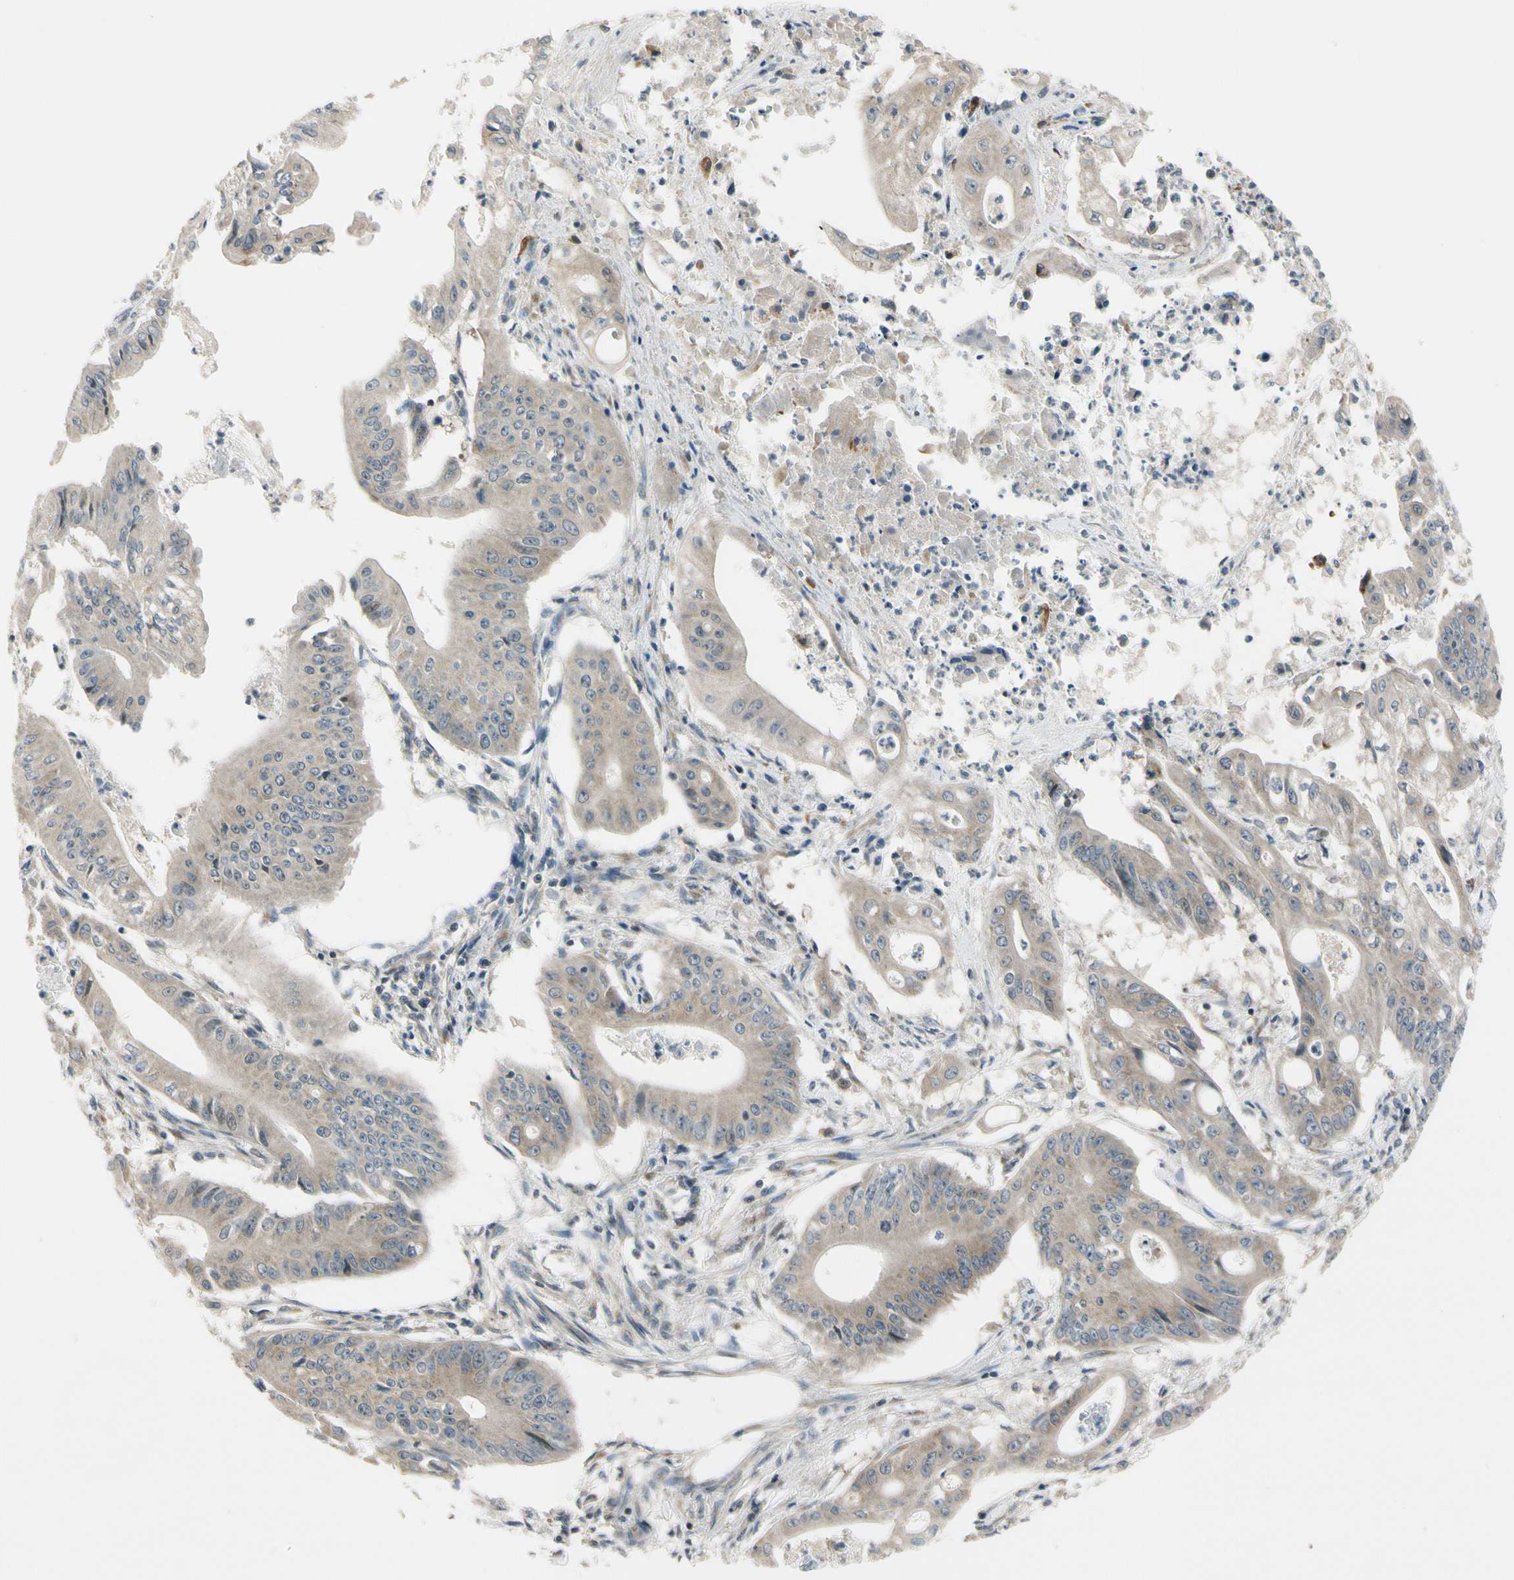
{"staining": {"intensity": "weak", "quantity": ">75%", "location": "cytoplasmic/membranous"}, "tissue": "pancreatic cancer", "cell_type": "Tumor cells", "image_type": "cancer", "snomed": [{"axis": "morphology", "description": "Normal tissue, NOS"}, {"axis": "topography", "description": "Lymph node"}], "caption": "Pancreatic cancer was stained to show a protein in brown. There is low levels of weak cytoplasmic/membranous positivity in approximately >75% of tumor cells.", "gene": "RPS6KB2", "patient": {"sex": "male", "age": 62}}